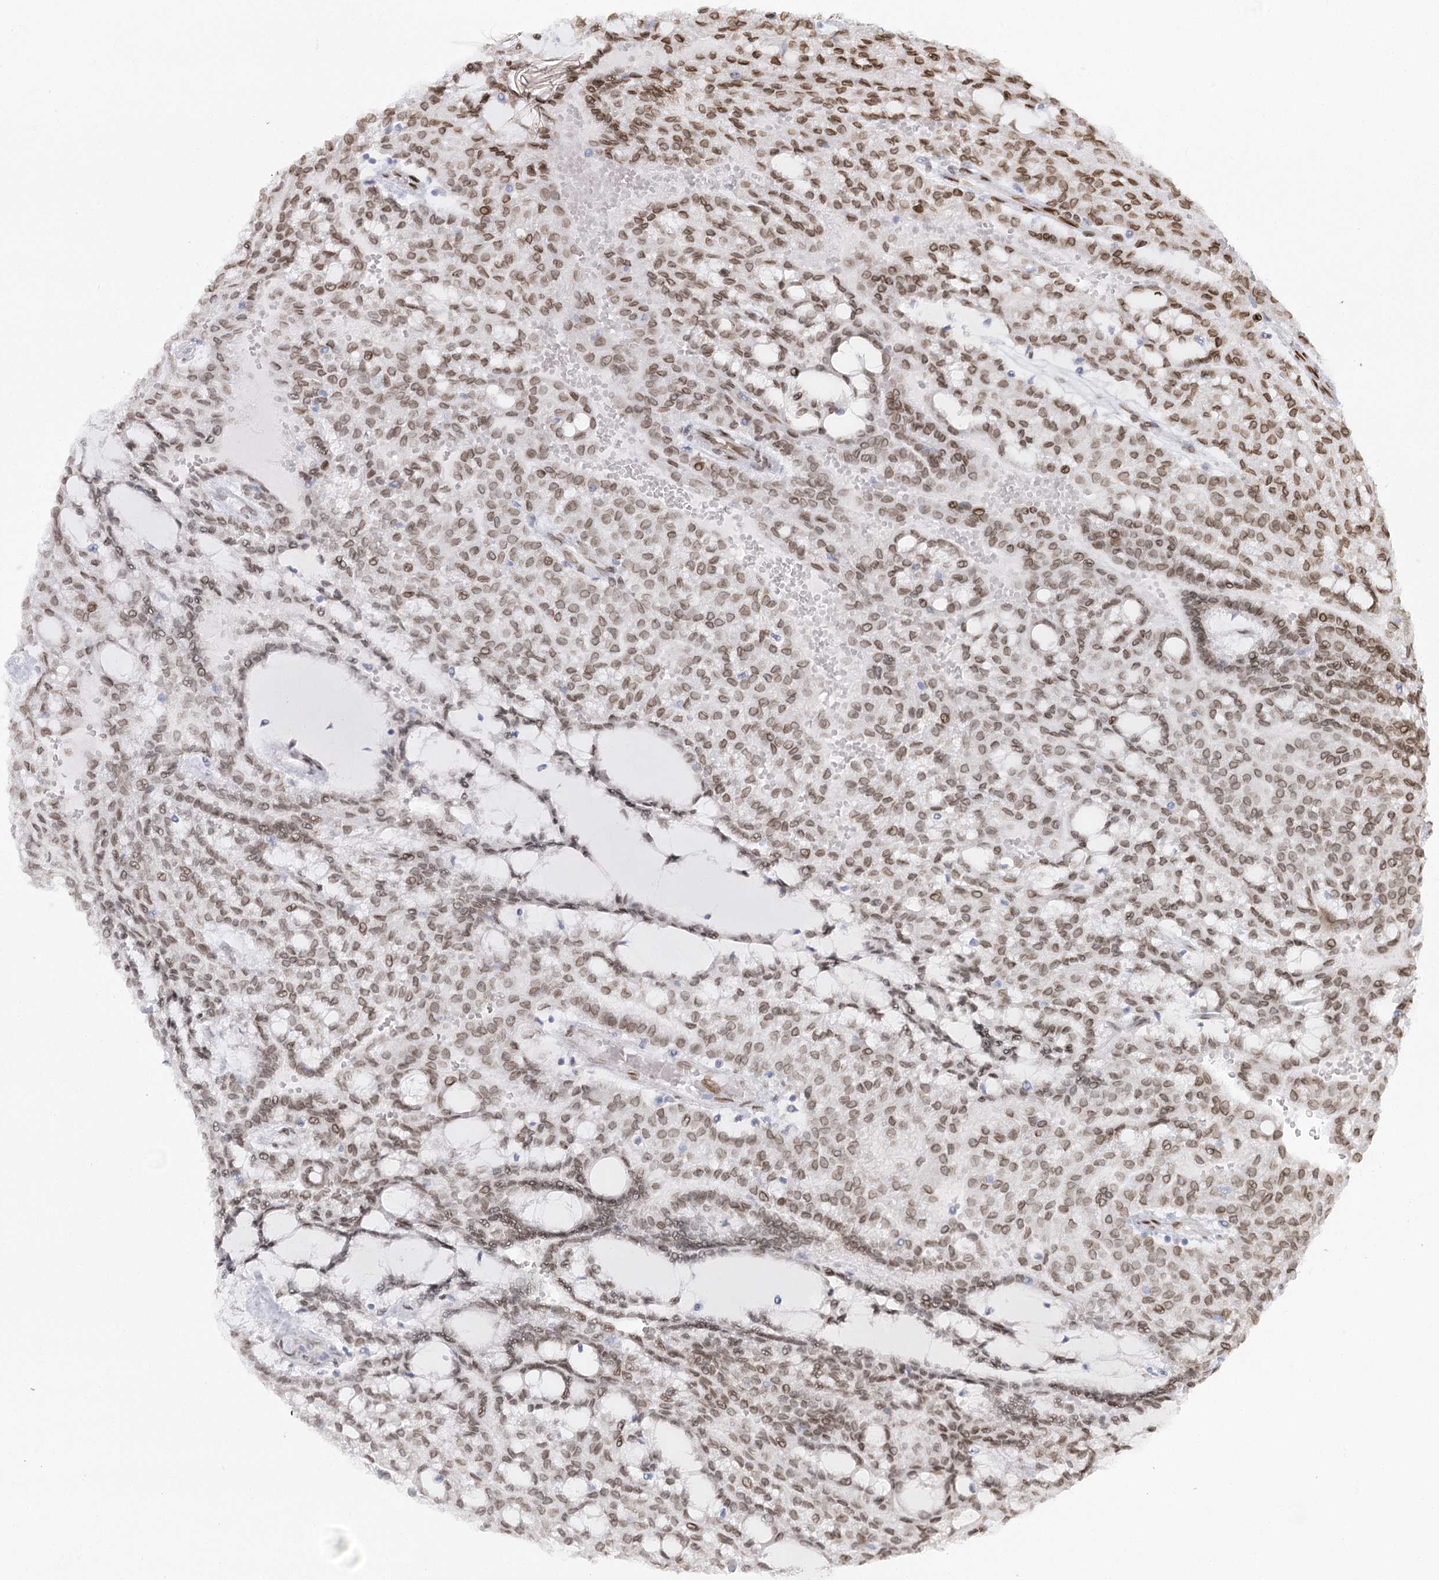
{"staining": {"intensity": "moderate", "quantity": ">75%", "location": "cytoplasmic/membranous,nuclear"}, "tissue": "renal cancer", "cell_type": "Tumor cells", "image_type": "cancer", "snomed": [{"axis": "morphology", "description": "Adenocarcinoma, NOS"}, {"axis": "topography", "description": "Kidney"}], "caption": "Protein expression analysis of renal cancer (adenocarcinoma) exhibits moderate cytoplasmic/membranous and nuclear positivity in approximately >75% of tumor cells.", "gene": "VWA5A", "patient": {"sex": "male", "age": 63}}